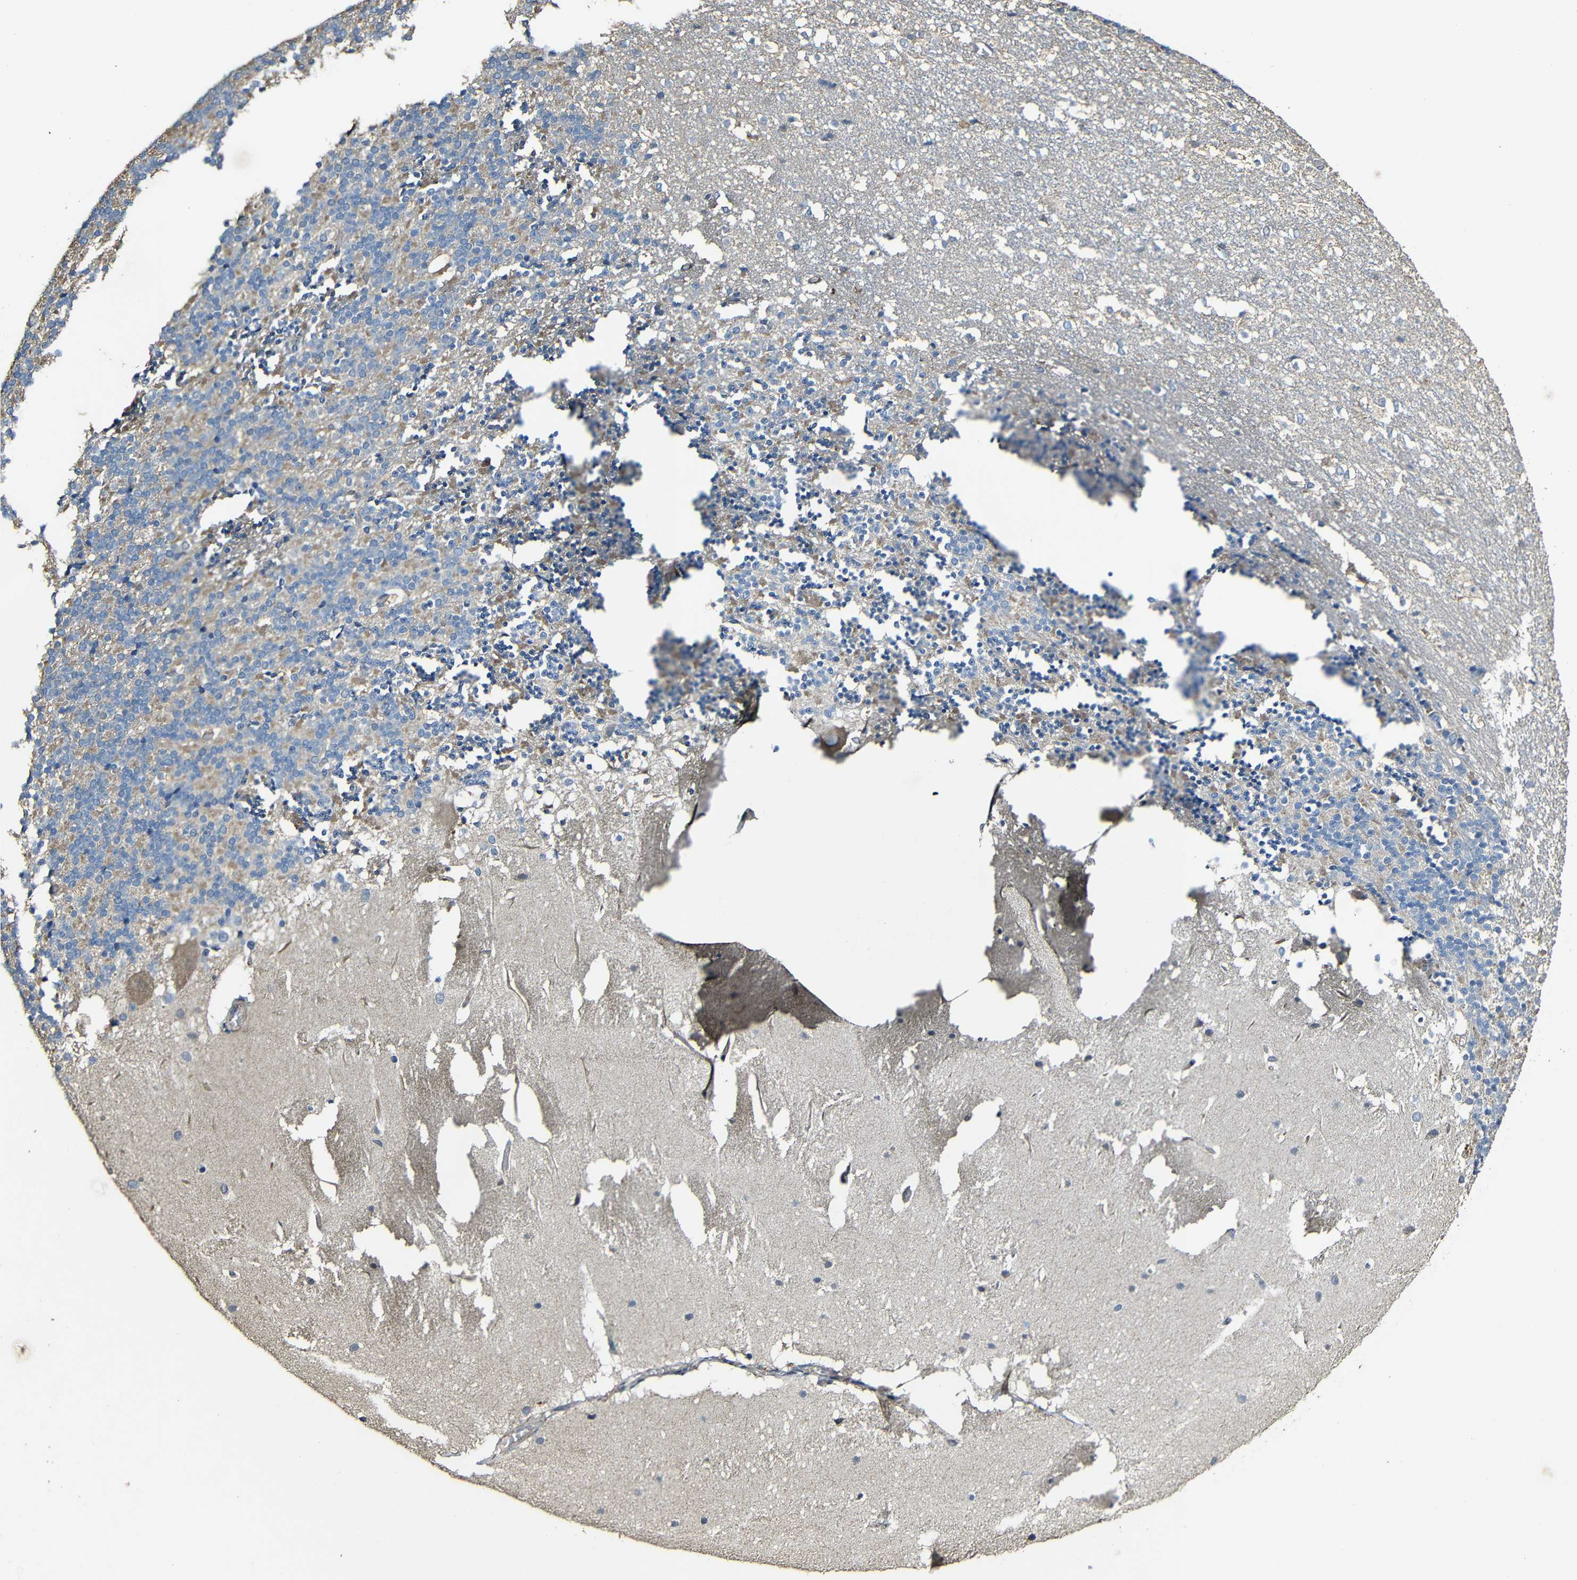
{"staining": {"intensity": "moderate", "quantity": "<25%", "location": "cytoplasmic/membranous"}, "tissue": "cerebellum", "cell_type": "Cells in granular layer", "image_type": "normal", "snomed": [{"axis": "morphology", "description": "Normal tissue, NOS"}, {"axis": "topography", "description": "Cerebellum"}], "caption": "IHC of normal human cerebellum reveals low levels of moderate cytoplasmic/membranous staining in approximately <25% of cells in granular layer.", "gene": "CASP8", "patient": {"sex": "female", "age": 19}}